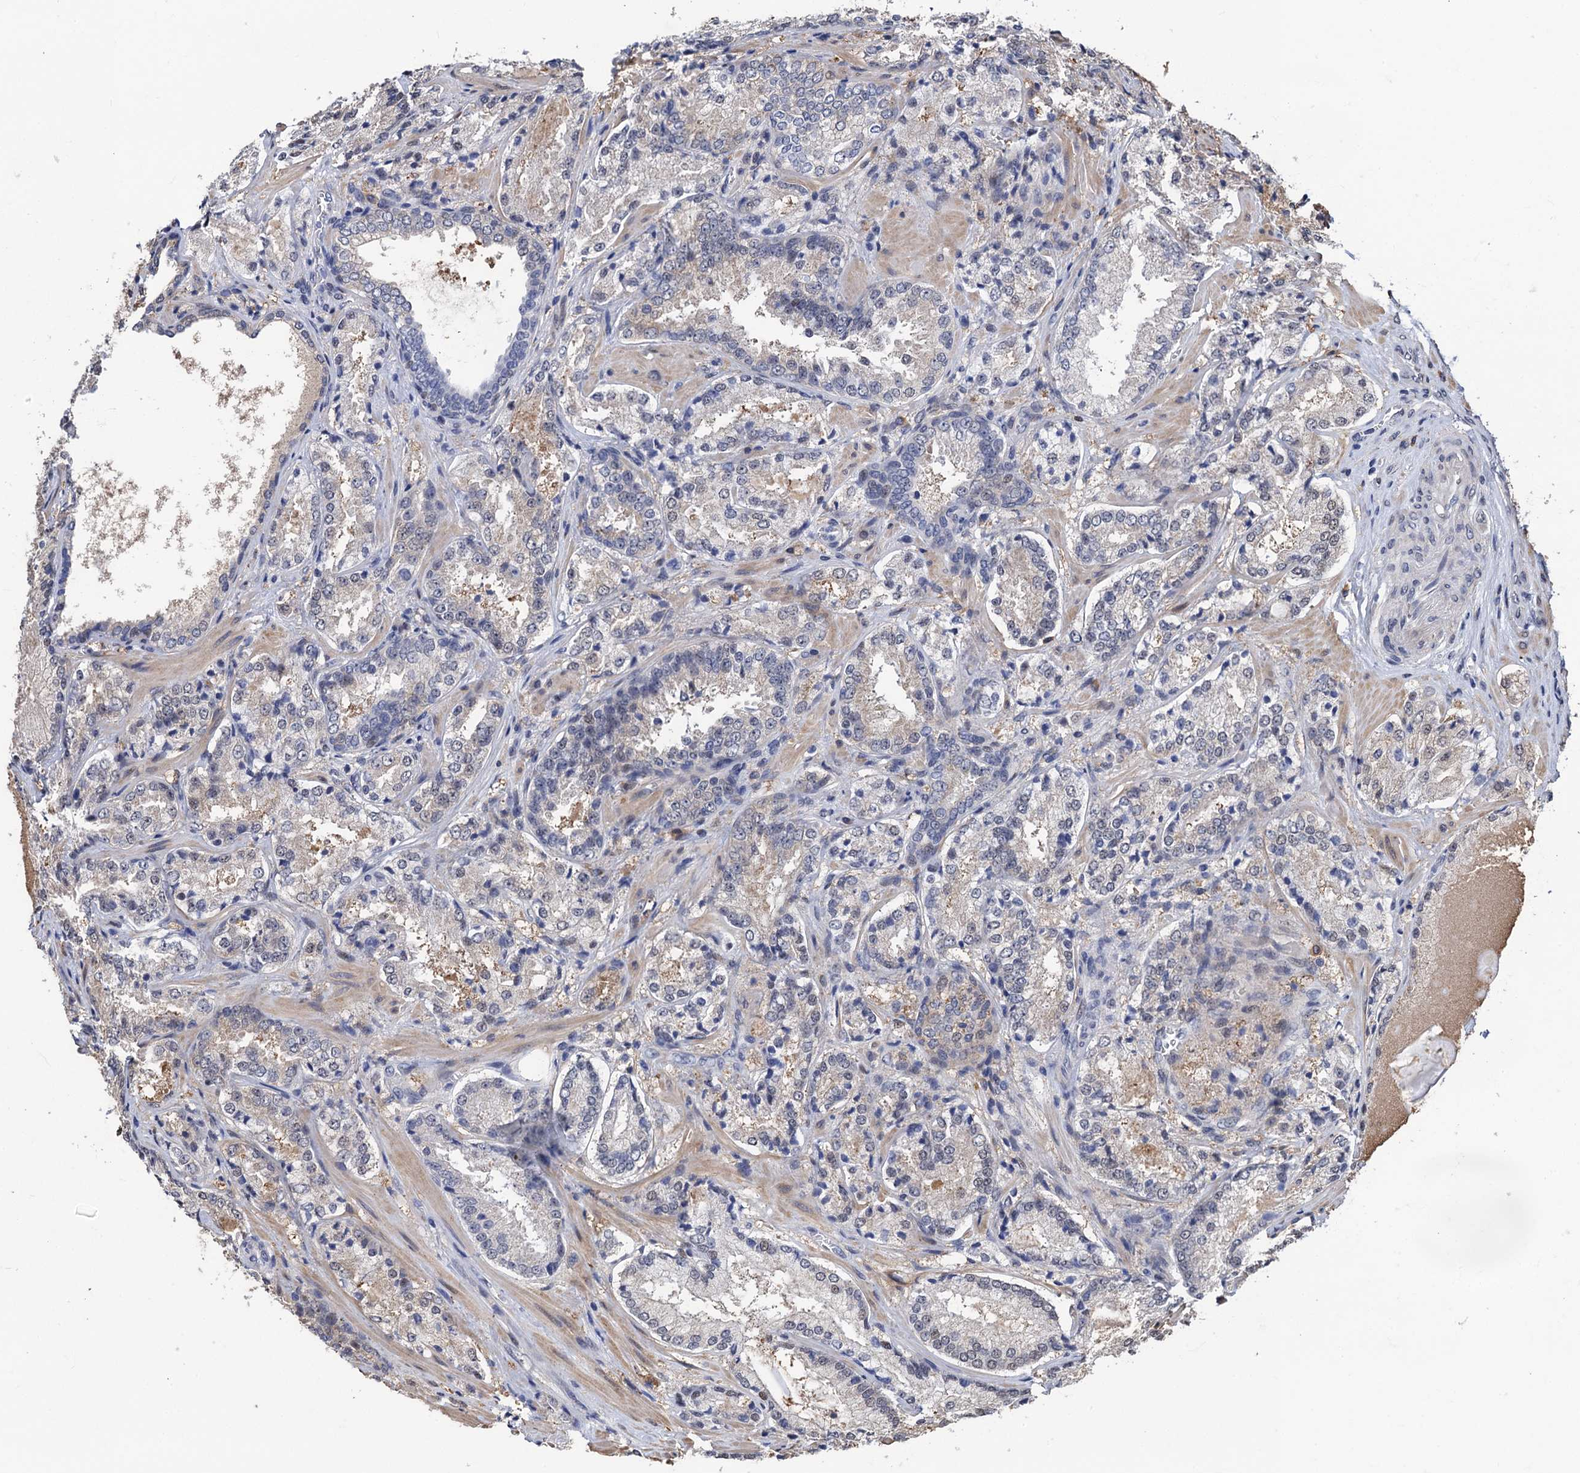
{"staining": {"intensity": "negative", "quantity": "none", "location": "none"}, "tissue": "prostate cancer", "cell_type": "Tumor cells", "image_type": "cancer", "snomed": [{"axis": "morphology", "description": "Adenocarcinoma, Low grade"}, {"axis": "topography", "description": "Prostate"}], "caption": "Immunohistochemistry photomicrograph of neoplastic tissue: human low-grade adenocarcinoma (prostate) stained with DAB (3,3'-diaminobenzidine) displays no significant protein positivity in tumor cells. (Stains: DAB immunohistochemistry (IHC) with hematoxylin counter stain, Microscopy: brightfield microscopy at high magnification).", "gene": "FAM222A", "patient": {"sex": "male", "age": 74}}